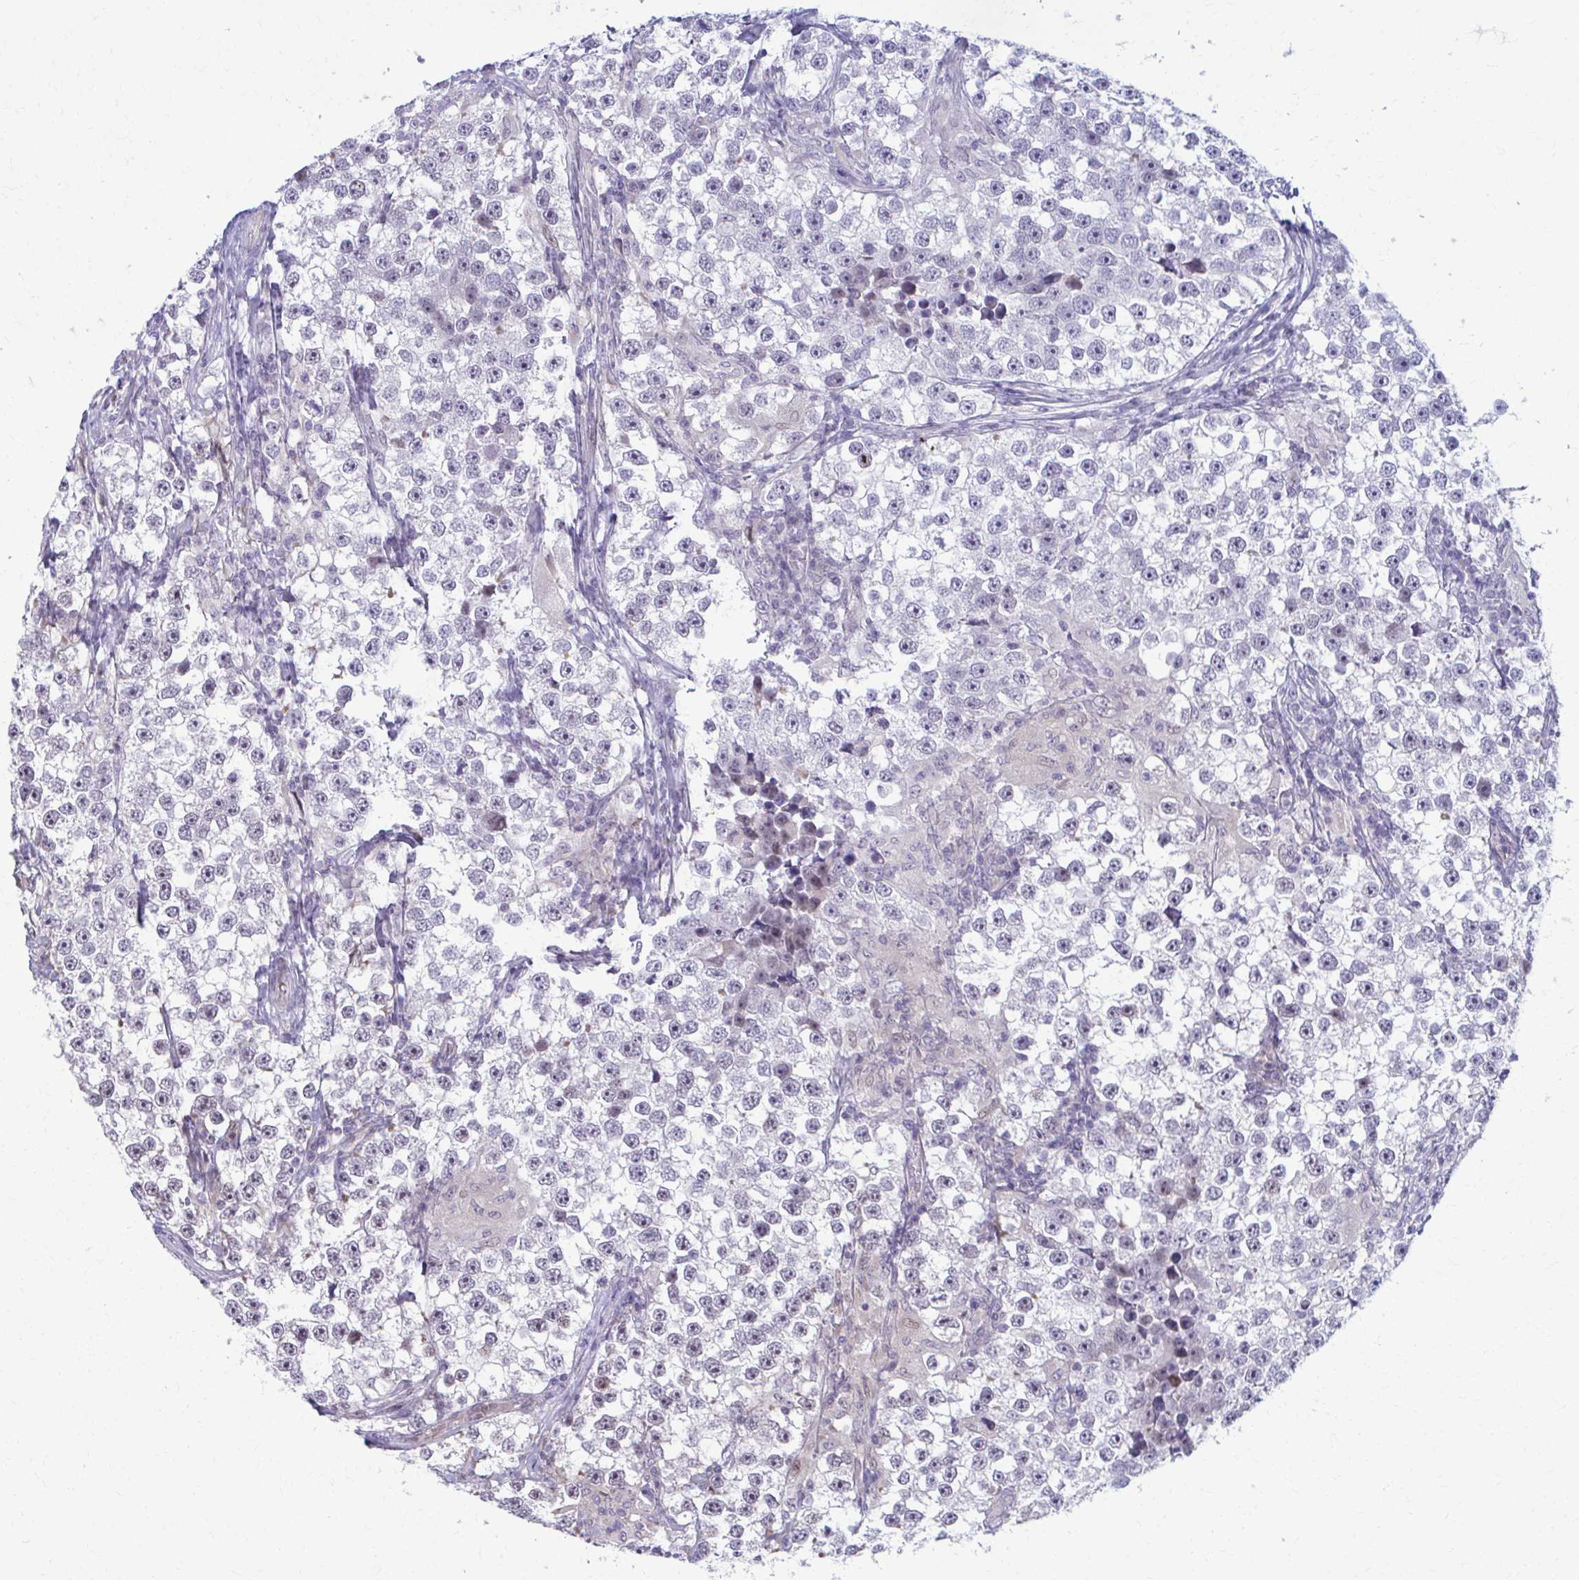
{"staining": {"intensity": "weak", "quantity": "<25%", "location": "nuclear"}, "tissue": "testis cancer", "cell_type": "Tumor cells", "image_type": "cancer", "snomed": [{"axis": "morphology", "description": "Seminoma, NOS"}, {"axis": "topography", "description": "Testis"}], "caption": "DAB immunohistochemical staining of testis cancer shows no significant expression in tumor cells. Brightfield microscopy of IHC stained with DAB (3,3'-diaminobenzidine) (brown) and hematoxylin (blue), captured at high magnification.", "gene": "MAF1", "patient": {"sex": "male", "age": 46}}